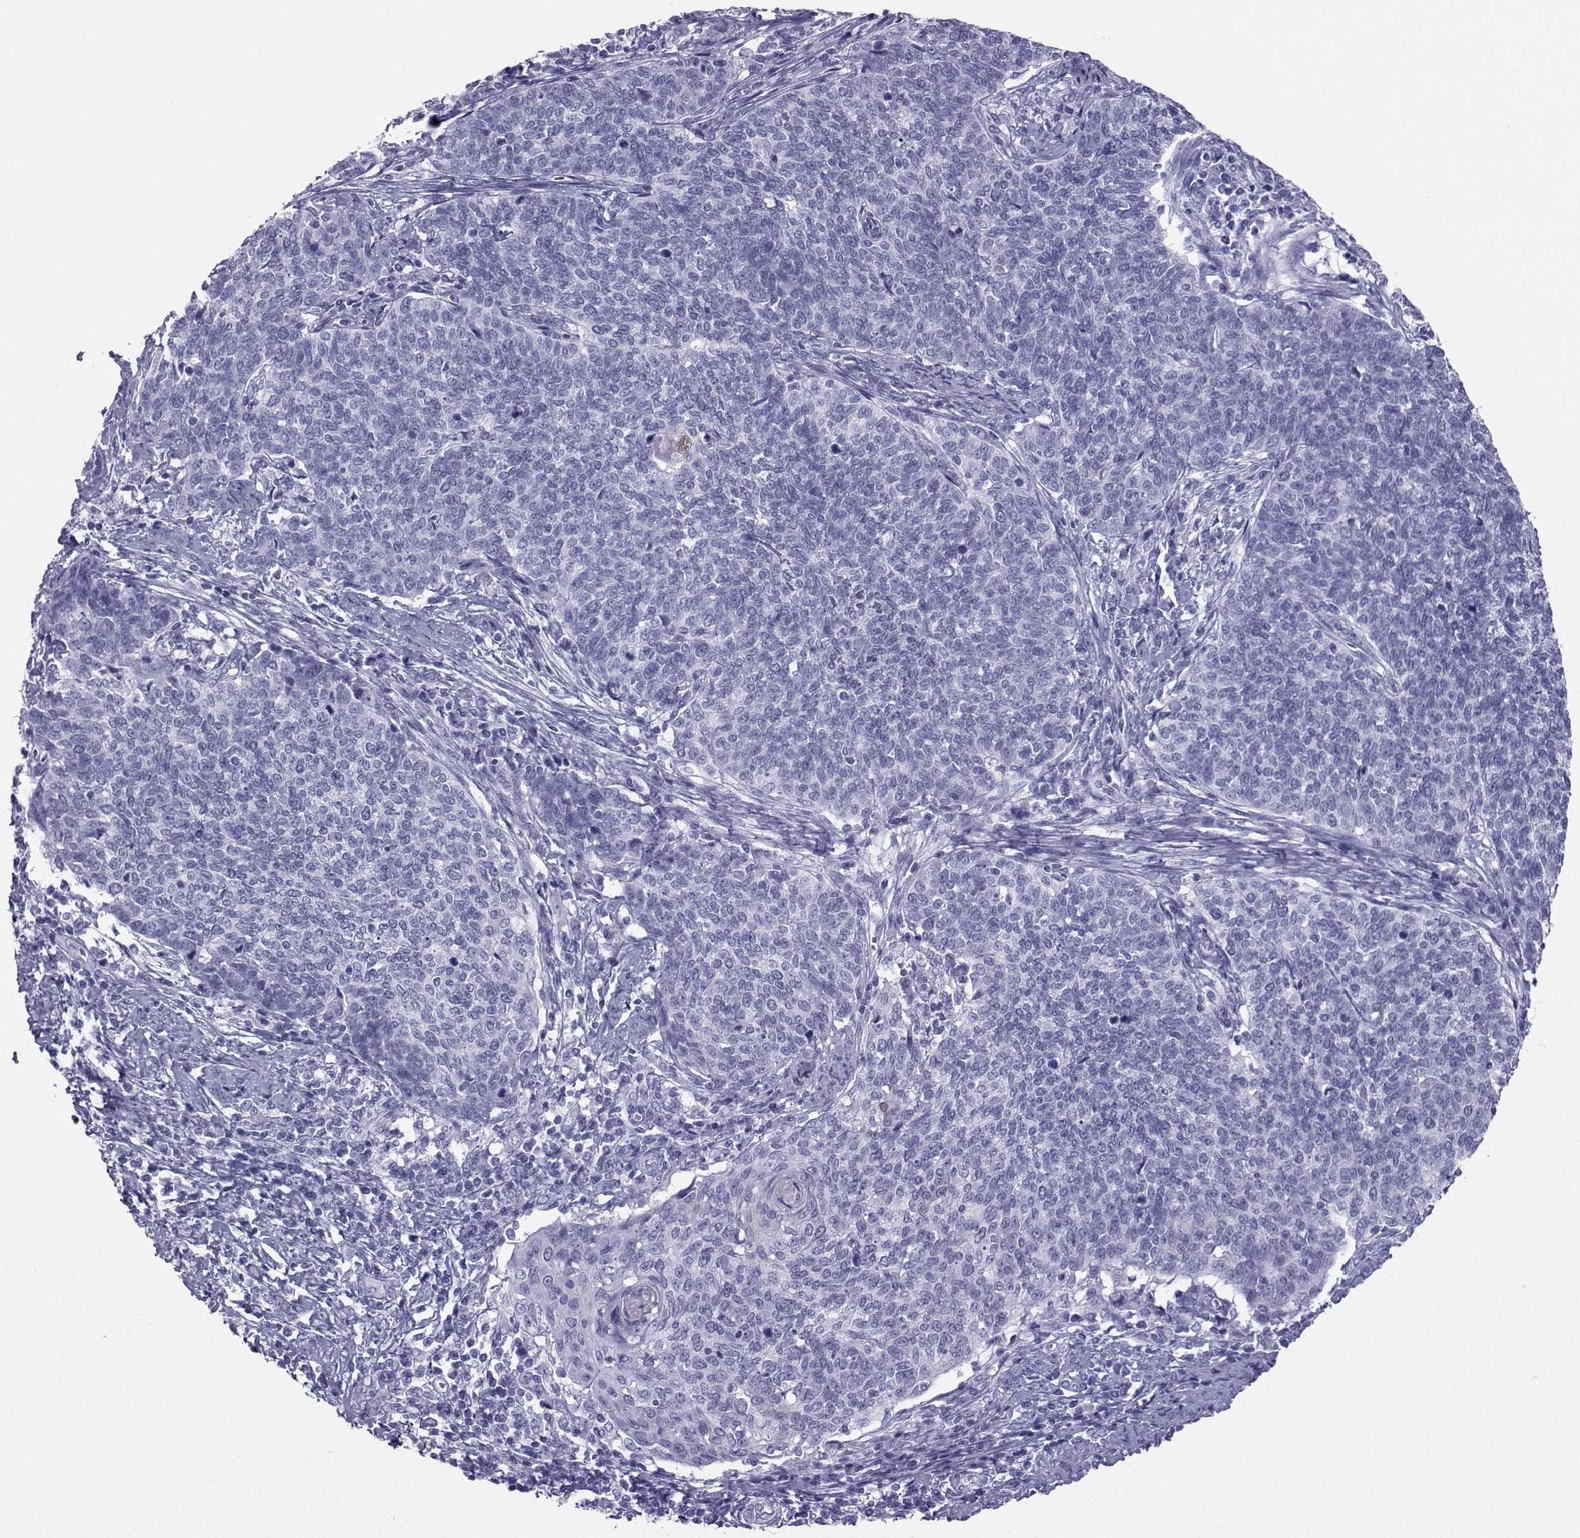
{"staining": {"intensity": "negative", "quantity": "none", "location": "none"}, "tissue": "cervical cancer", "cell_type": "Tumor cells", "image_type": "cancer", "snomed": [{"axis": "morphology", "description": "Squamous cell carcinoma, NOS"}, {"axis": "topography", "description": "Cervix"}], "caption": "IHC histopathology image of cervical squamous cell carcinoma stained for a protein (brown), which displays no expression in tumor cells.", "gene": "LORICRIN", "patient": {"sex": "female", "age": 39}}